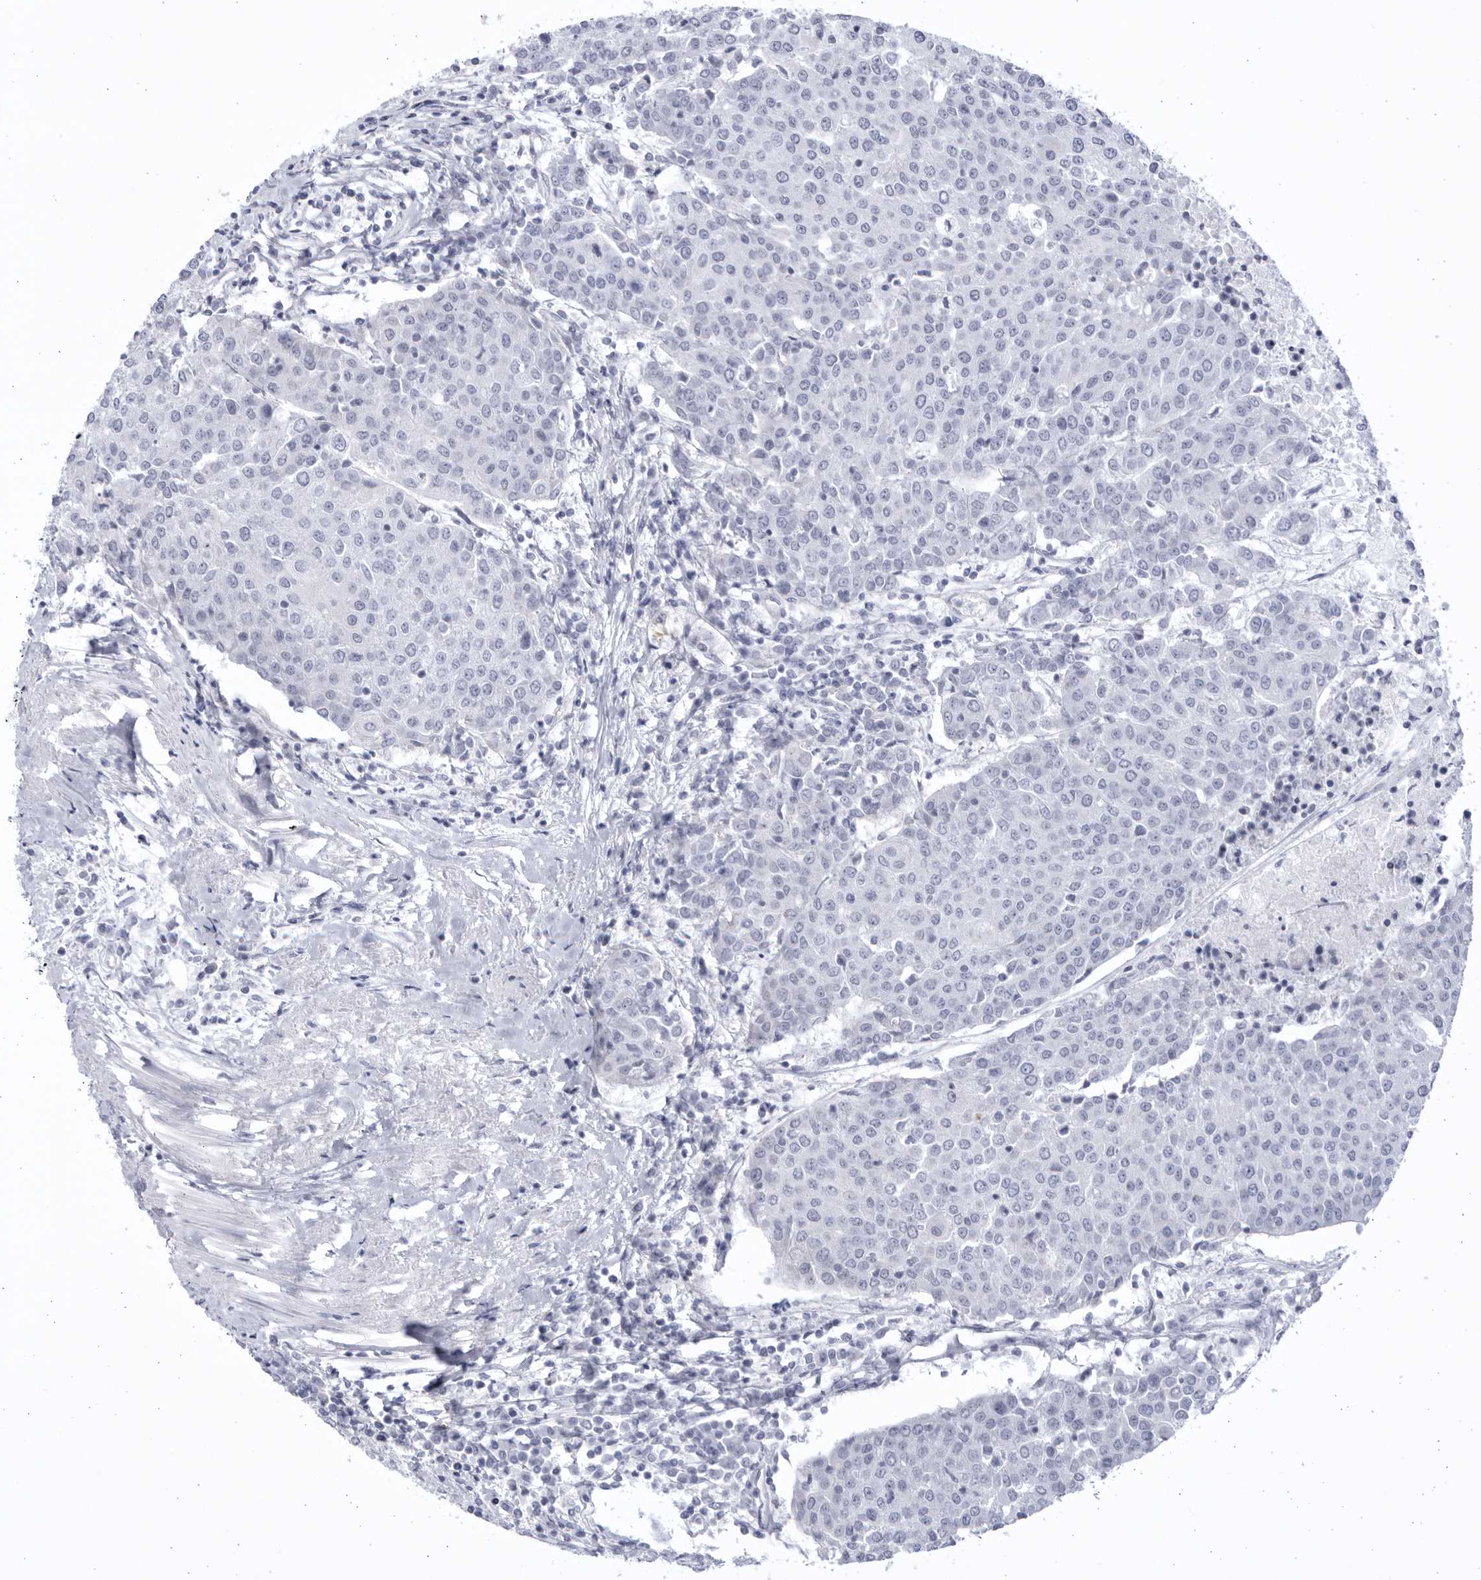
{"staining": {"intensity": "negative", "quantity": "none", "location": "none"}, "tissue": "urothelial cancer", "cell_type": "Tumor cells", "image_type": "cancer", "snomed": [{"axis": "morphology", "description": "Urothelial carcinoma, High grade"}, {"axis": "topography", "description": "Urinary bladder"}], "caption": "IHC image of neoplastic tissue: urothelial cancer stained with DAB (3,3'-diaminobenzidine) displays no significant protein expression in tumor cells. The staining is performed using DAB (3,3'-diaminobenzidine) brown chromogen with nuclei counter-stained in using hematoxylin.", "gene": "CCDC181", "patient": {"sex": "female", "age": 85}}